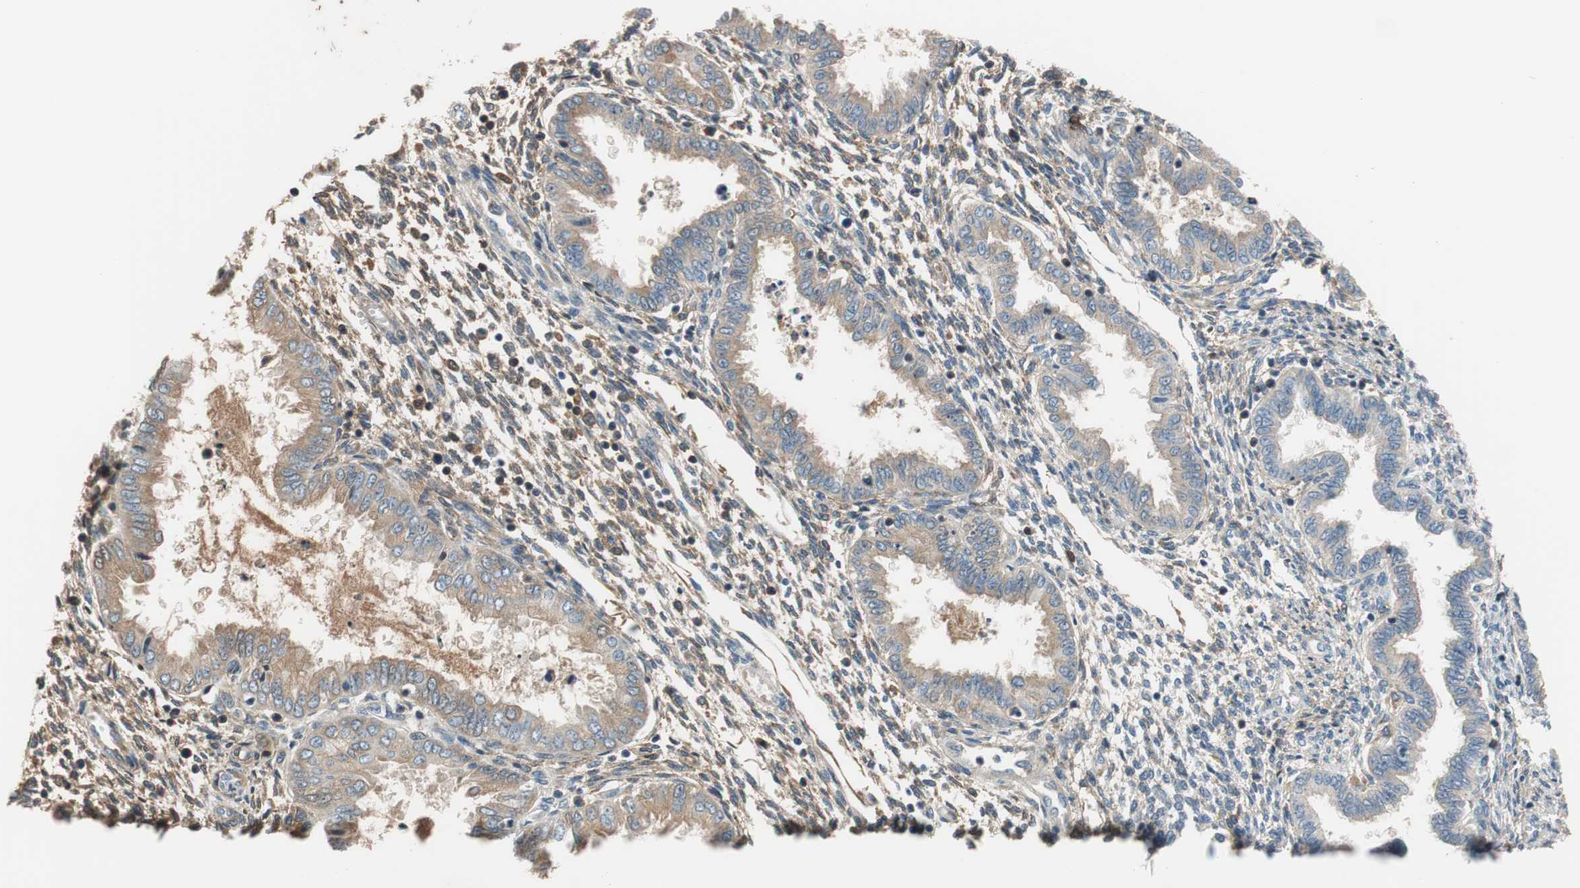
{"staining": {"intensity": "negative", "quantity": "none", "location": "none"}, "tissue": "endometrium", "cell_type": "Cells in endometrial stroma", "image_type": "normal", "snomed": [{"axis": "morphology", "description": "Normal tissue, NOS"}, {"axis": "topography", "description": "Endometrium"}], "caption": "Immunohistochemical staining of normal endometrium displays no significant positivity in cells in endometrial stroma.", "gene": "C4A", "patient": {"sex": "female", "age": 33}}